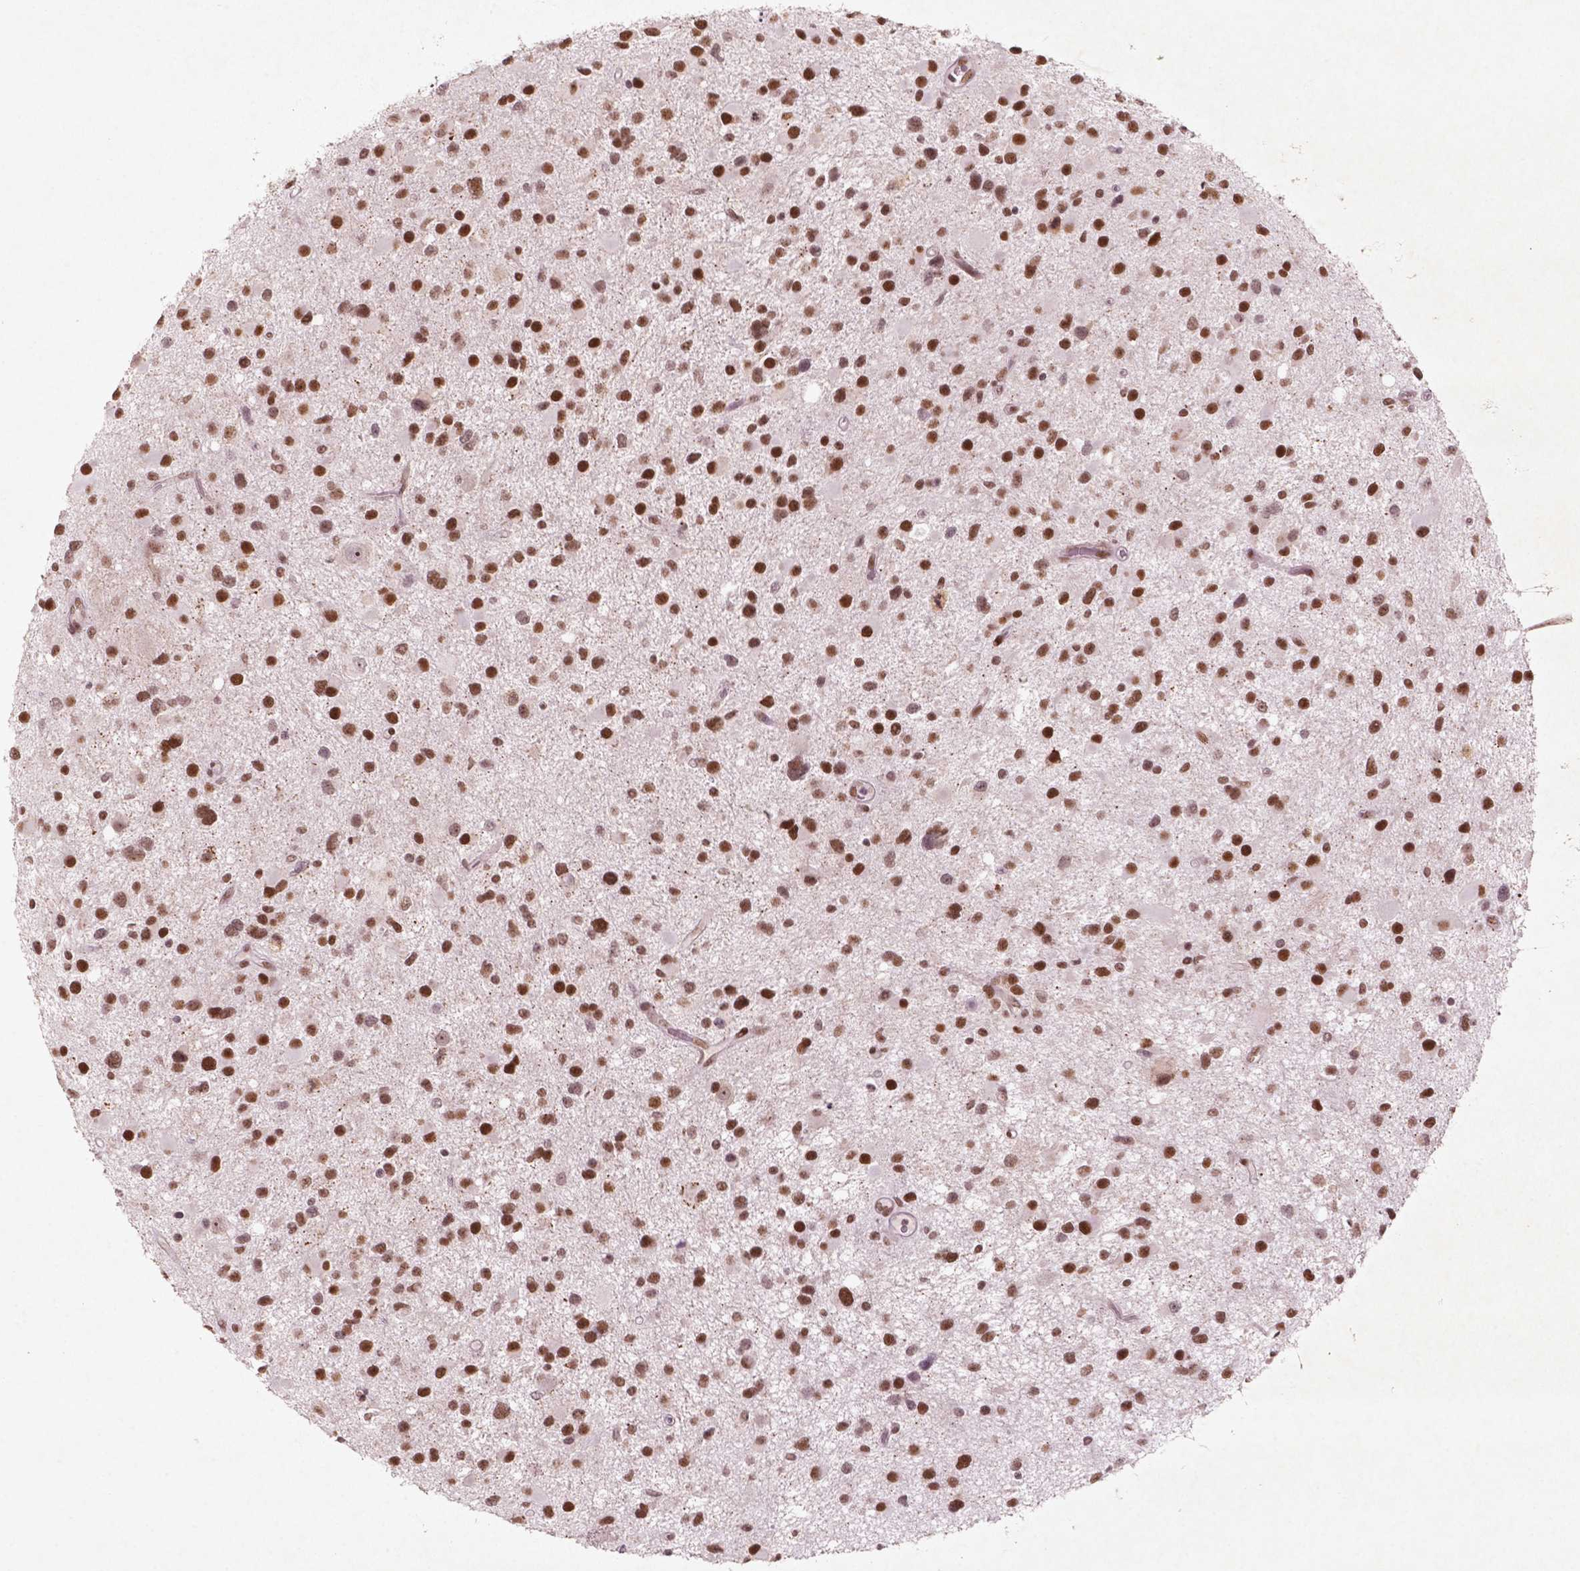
{"staining": {"intensity": "strong", "quantity": ">75%", "location": "nuclear"}, "tissue": "glioma", "cell_type": "Tumor cells", "image_type": "cancer", "snomed": [{"axis": "morphology", "description": "Glioma, malignant, Low grade"}, {"axis": "topography", "description": "Brain"}], "caption": "Immunohistochemical staining of glioma demonstrates high levels of strong nuclear protein expression in approximately >75% of tumor cells.", "gene": "HMG20B", "patient": {"sex": "female", "age": 32}}